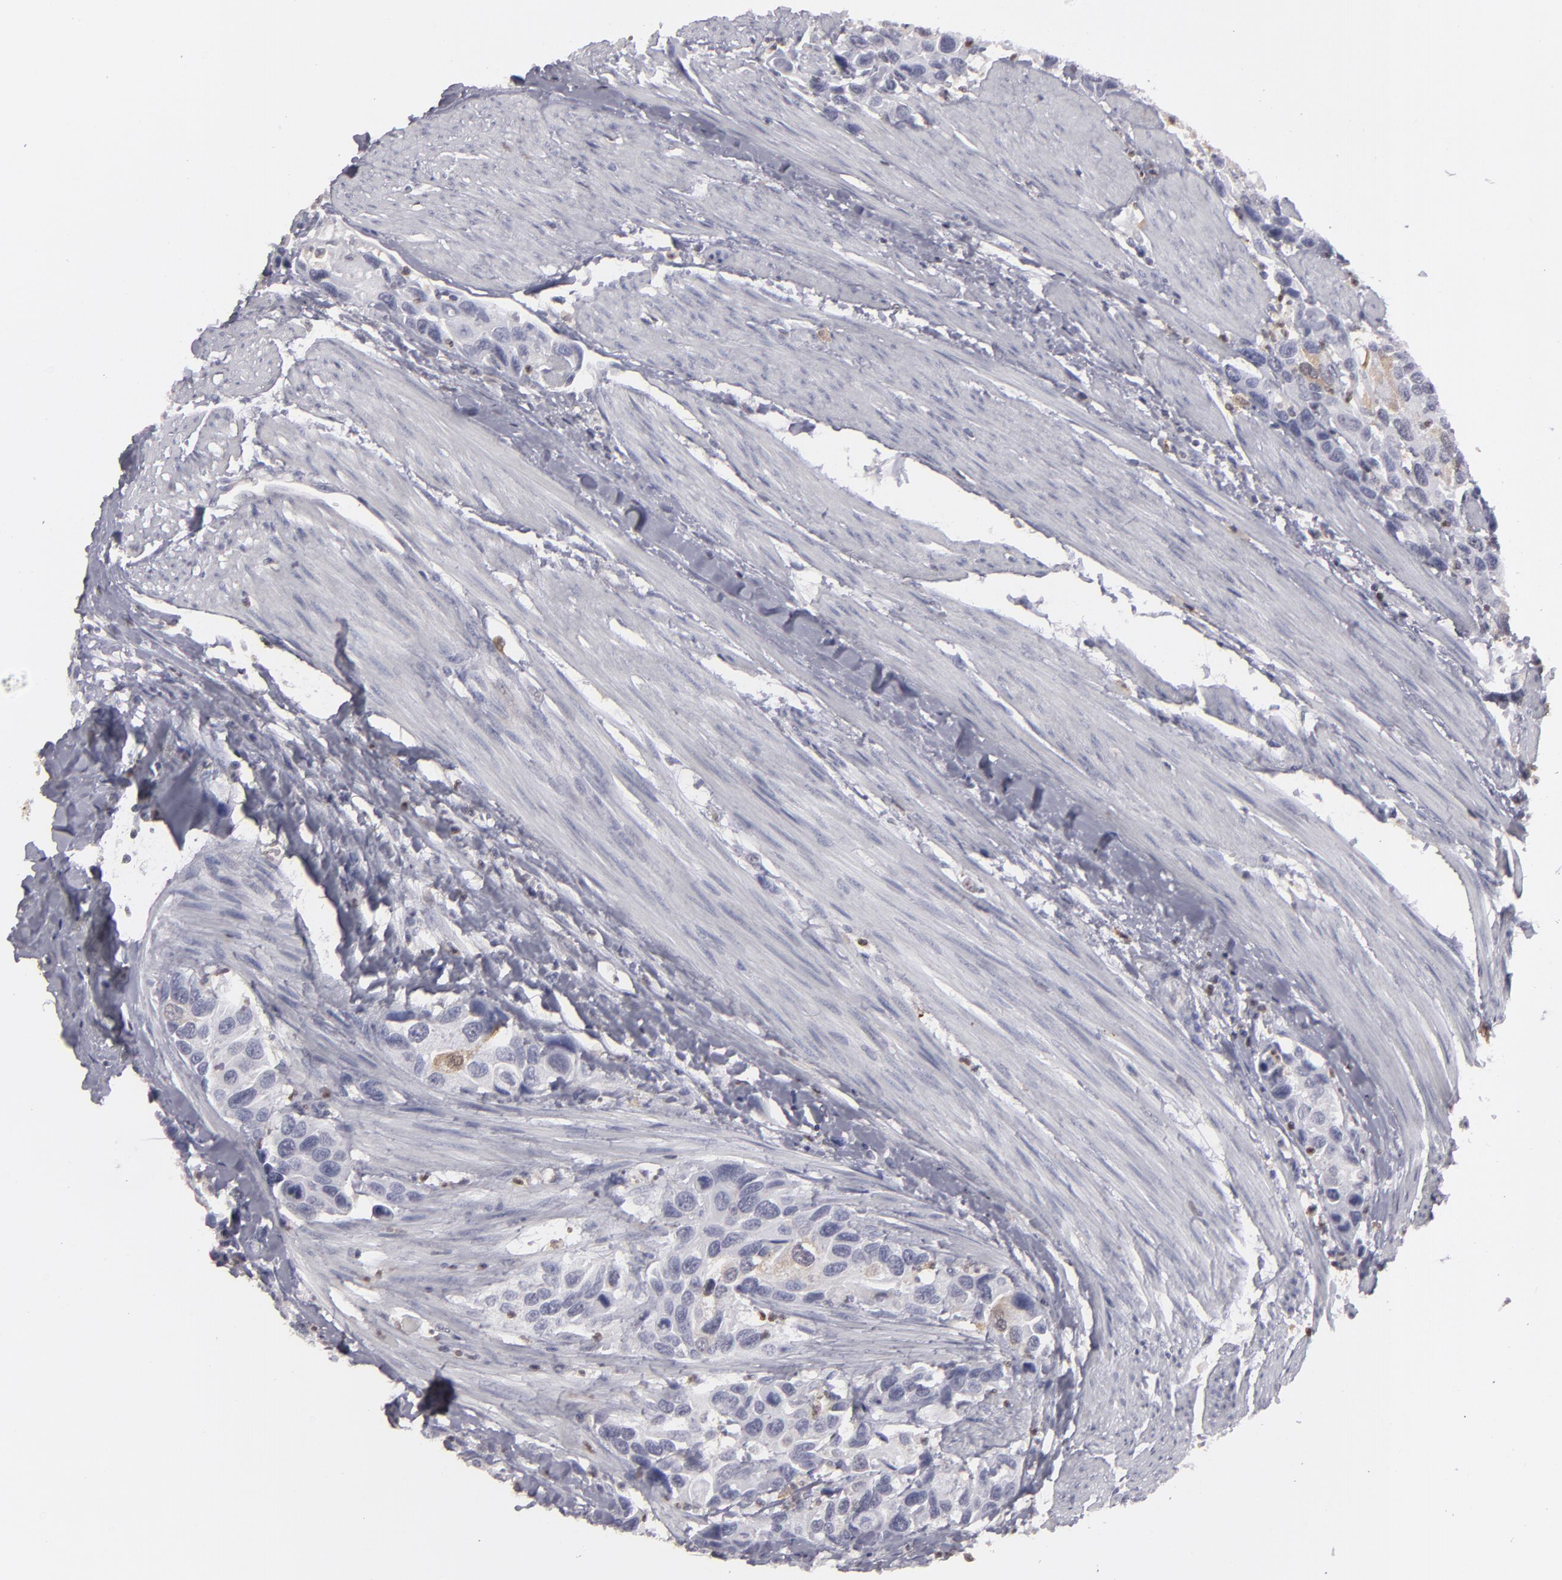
{"staining": {"intensity": "weak", "quantity": "<25%", "location": "cytoplasmic/membranous,nuclear"}, "tissue": "urothelial cancer", "cell_type": "Tumor cells", "image_type": "cancer", "snomed": [{"axis": "morphology", "description": "Urothelial carcinoma, High grade"}, {"axis": "topography", "description": "Urinary bladder"}], "caption": "This image is of urothelial carcinoma (high-grade) stained with immunohistochemistry to label a protein in brown with the nuclei are counter-stained blue. There is no positivity in tumor cells.", "gene": "SEMA3G", "patient": {"sex": "male", "age": 66}}